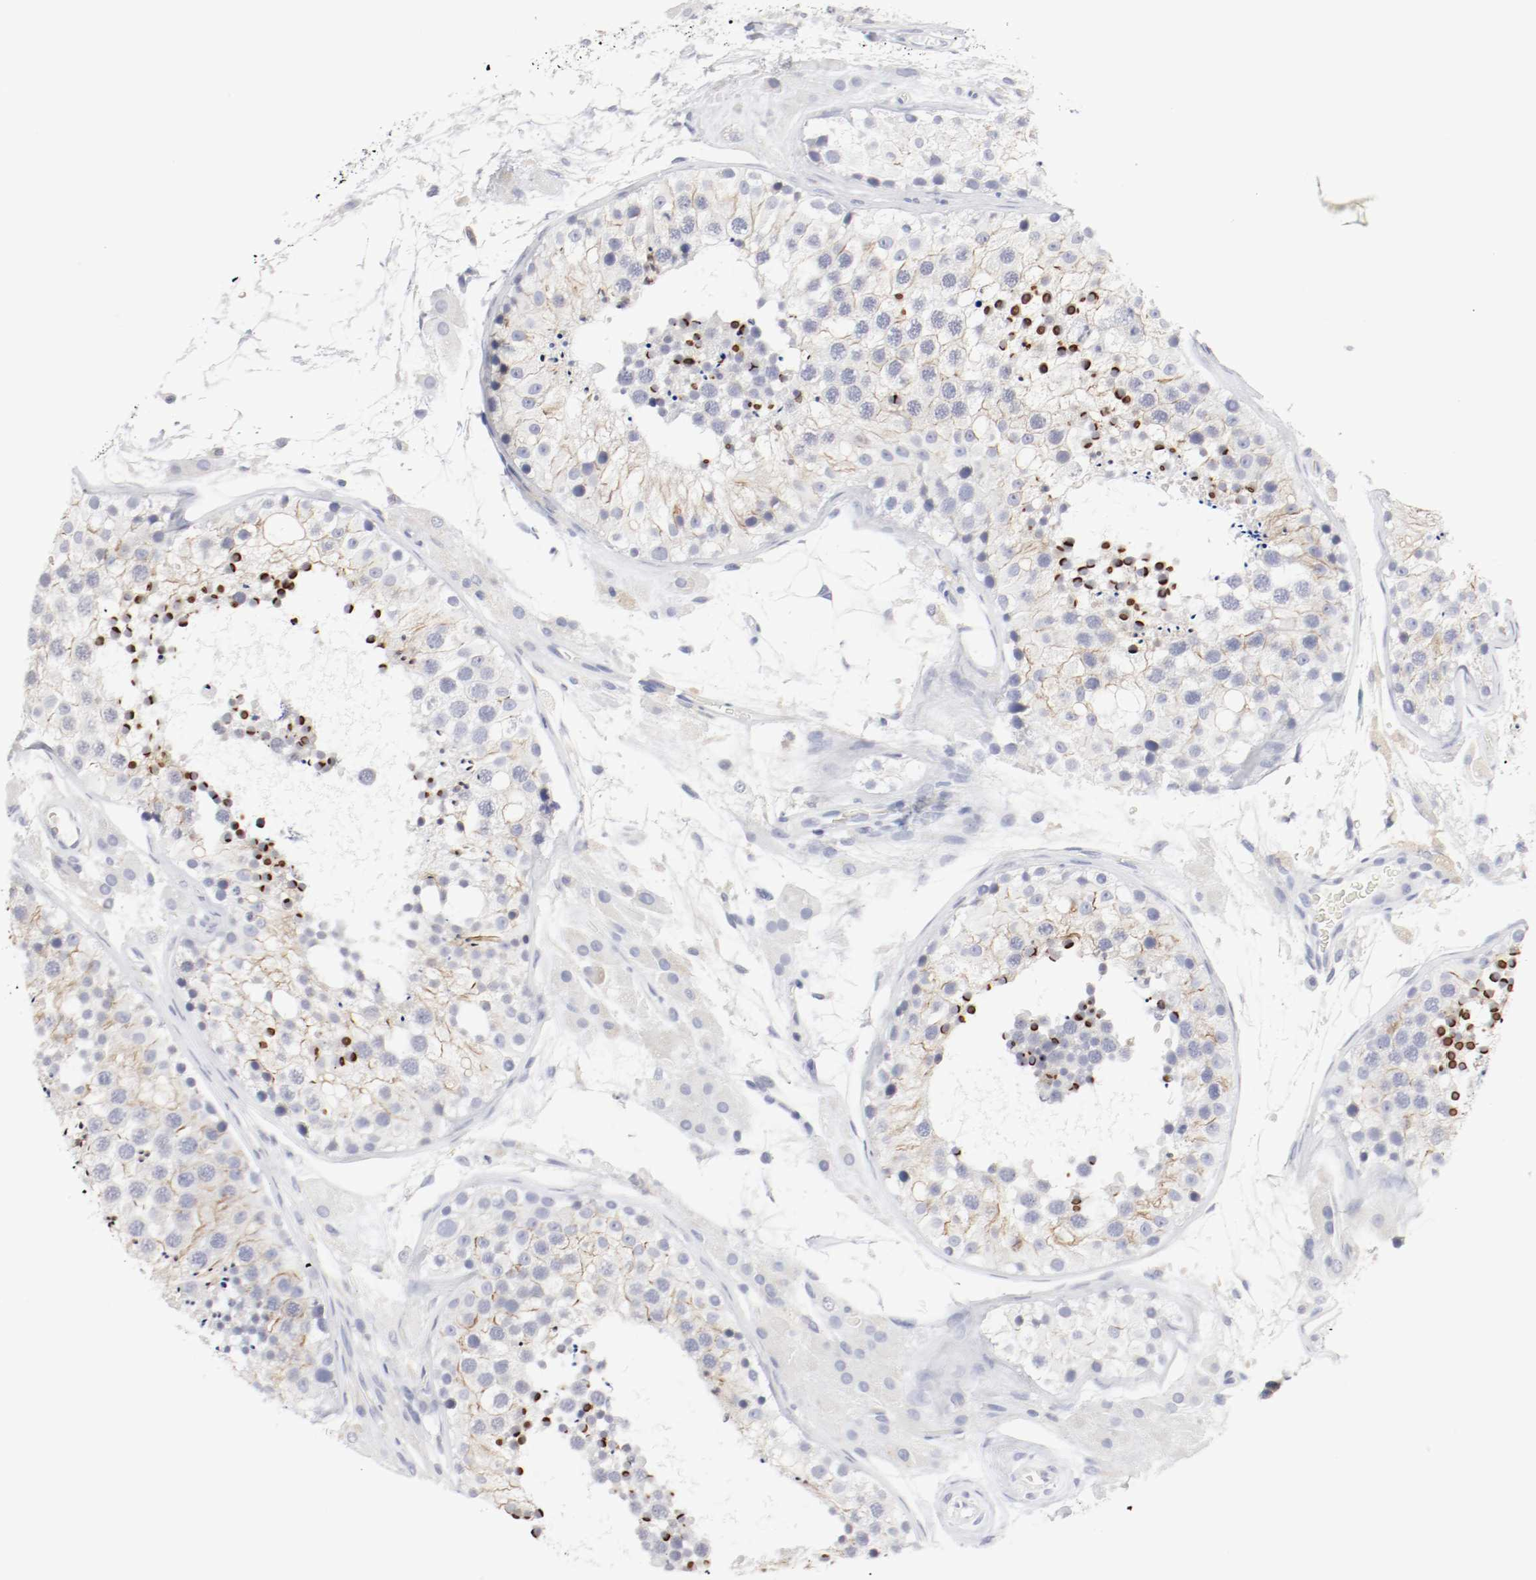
{"staining": {"intensity": "strong", "quantity": "<25%", "location": "cytoplasmic/membranous,nuclear"}, "tissue": "testis", "cell_type": "Cells in seminiferous ducts", "image_type": "normal", "snomed": [{"axis": "morphology", "description": "Normal tissue, NOS"}, {"axis": "topography", "description": "Testis"}], "caption": "Cells in seminiferous ducts demonstrate strong cytoplasmic/membranous,nuclear expression in approximately <25% of cells in benign testis.", "gene": "ITGAX", "patient": {"sex": "male", "age": 26}}